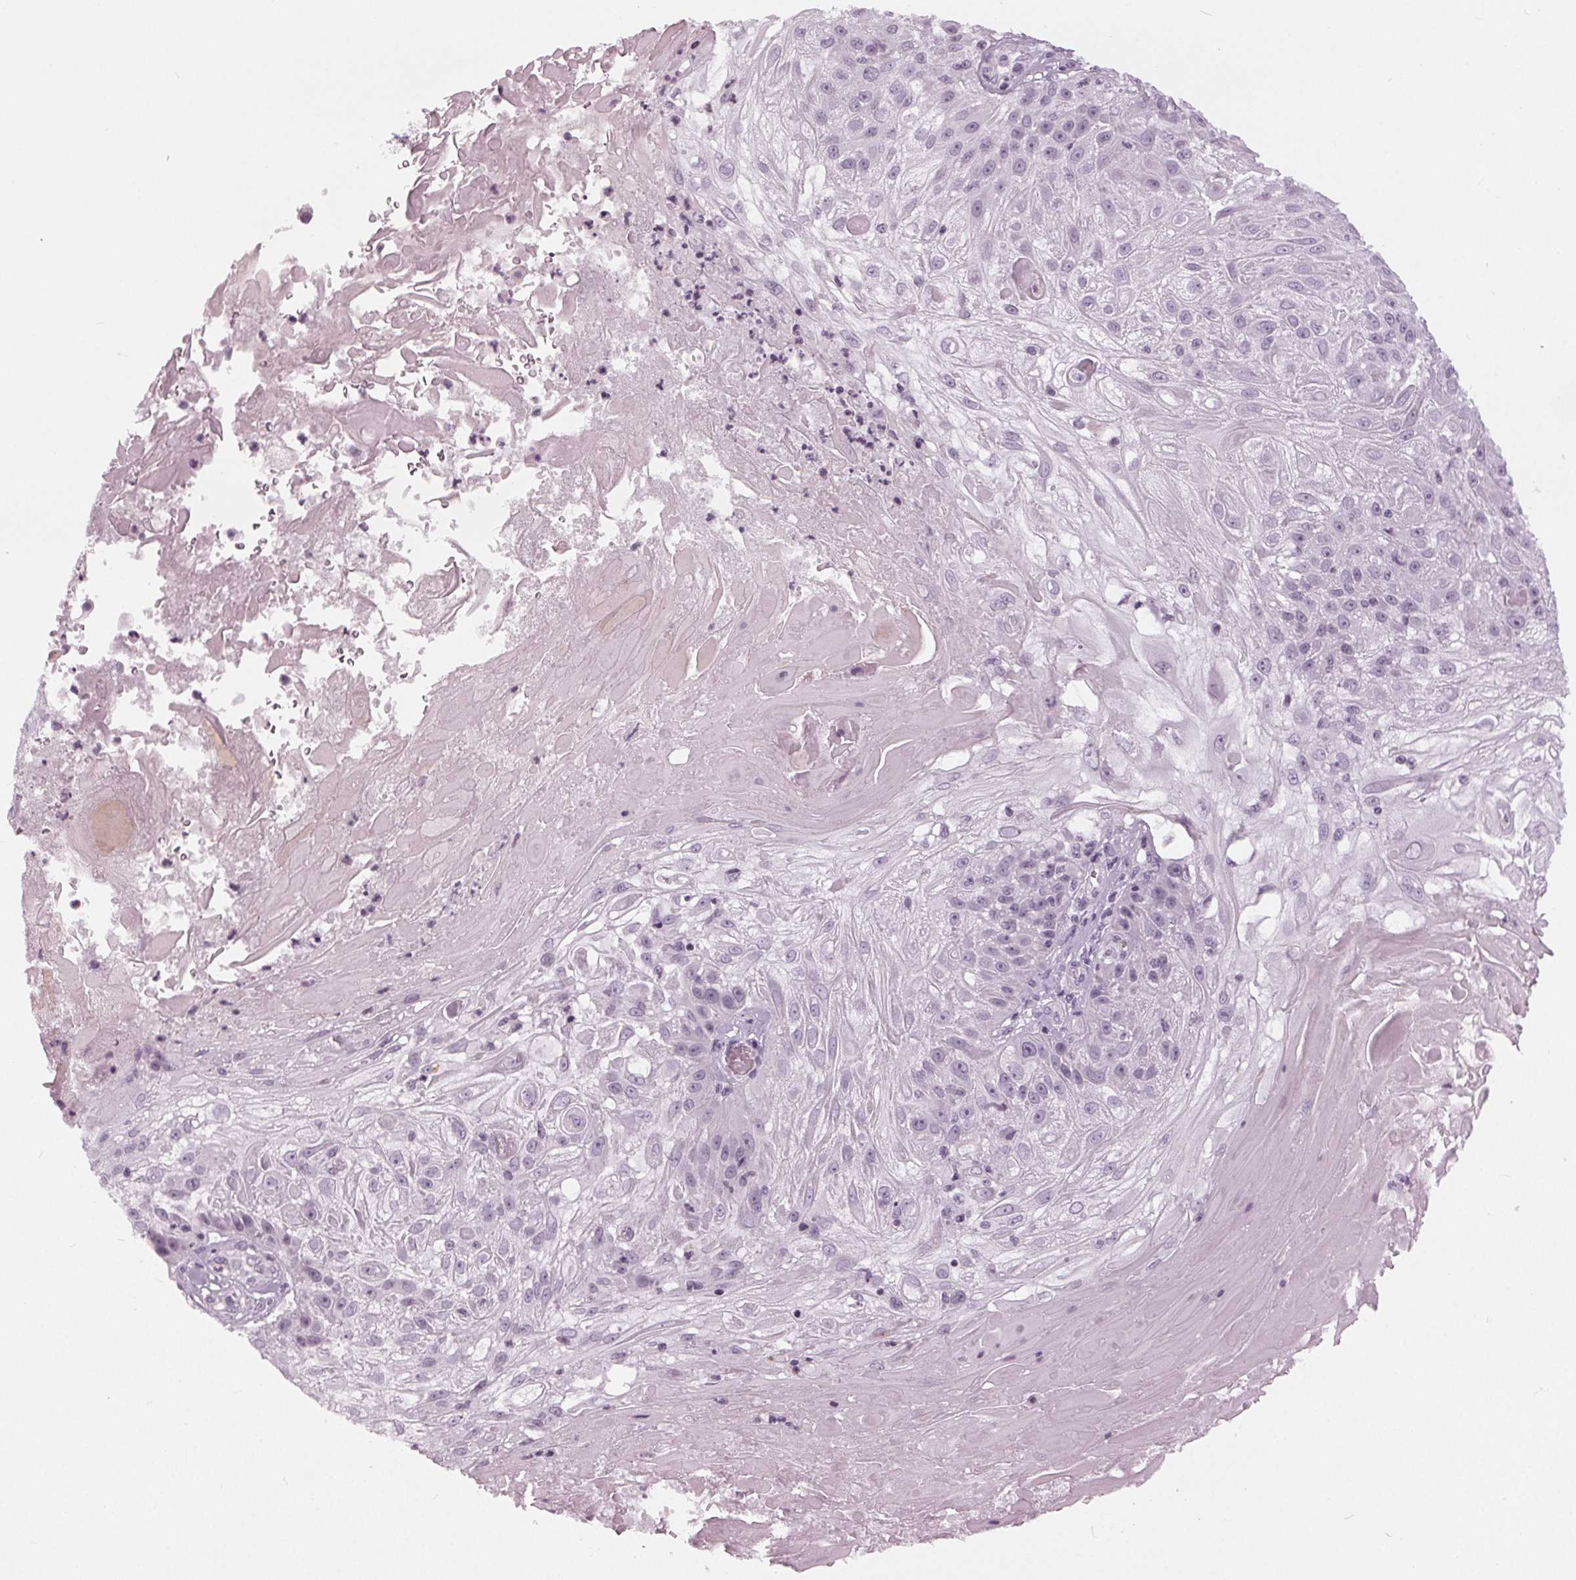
{"staining": {"intensity": "negative", "quantity": "none", "location": "none"}, "tissue": "skin cancer", "cell_type": "Tumor cells", "image_type": "cancer", "snomed": [{"axis": "morphology", "description": "Normal tissue, NOS"}, {"axis": "morphology", "description": "Squamous cell carcinoma, NOS"}, {"axis": "topography", "description": "Skin"}], "caption": "DAB (3,3'-diaminobenzidine) immunohistochemical staining of skin cancer (squamous cell carcinoma) shows no significant positivity in tumor cells.", "gene": "SLC9A4", "patient": {"sex": "female", "age": 83}}